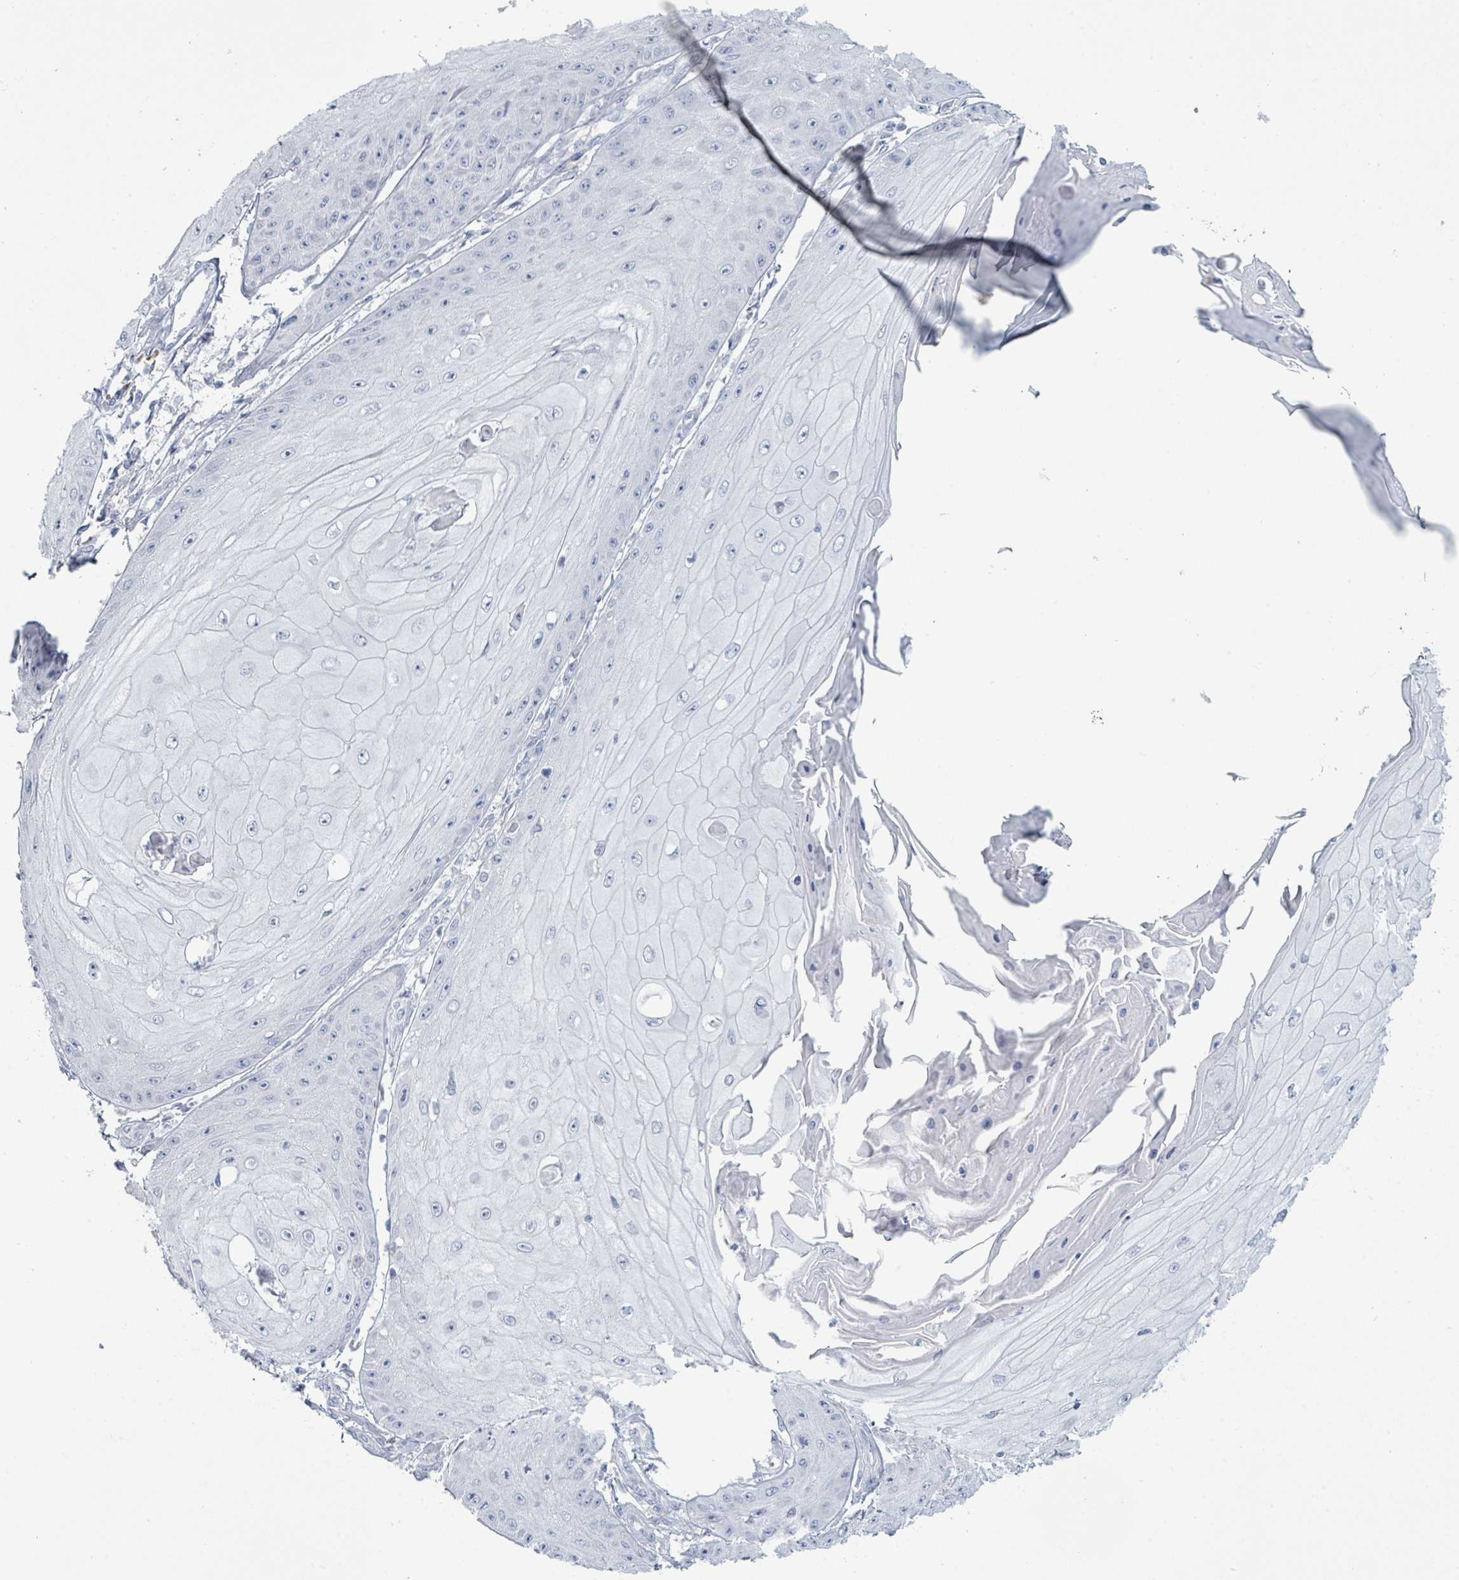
{"staining": {"intensity": "negative", "quantity": "none", "location": "none"}, "tissue": "skin cancer", "cell_type": "Tumor cells", "image_type": "cancer", "snomed": [{"axis": "morphology", "description": "Squamous cell carcinoma, NOS"}, {"axis": "topography", "description": "Skin"}], "caption": "Histopathology image shows no significant protein positivity in tumor cells of skin squamous cell carcinoma.", "gene": "PGA3", "patient": {"sex": "male", "age": 70}}